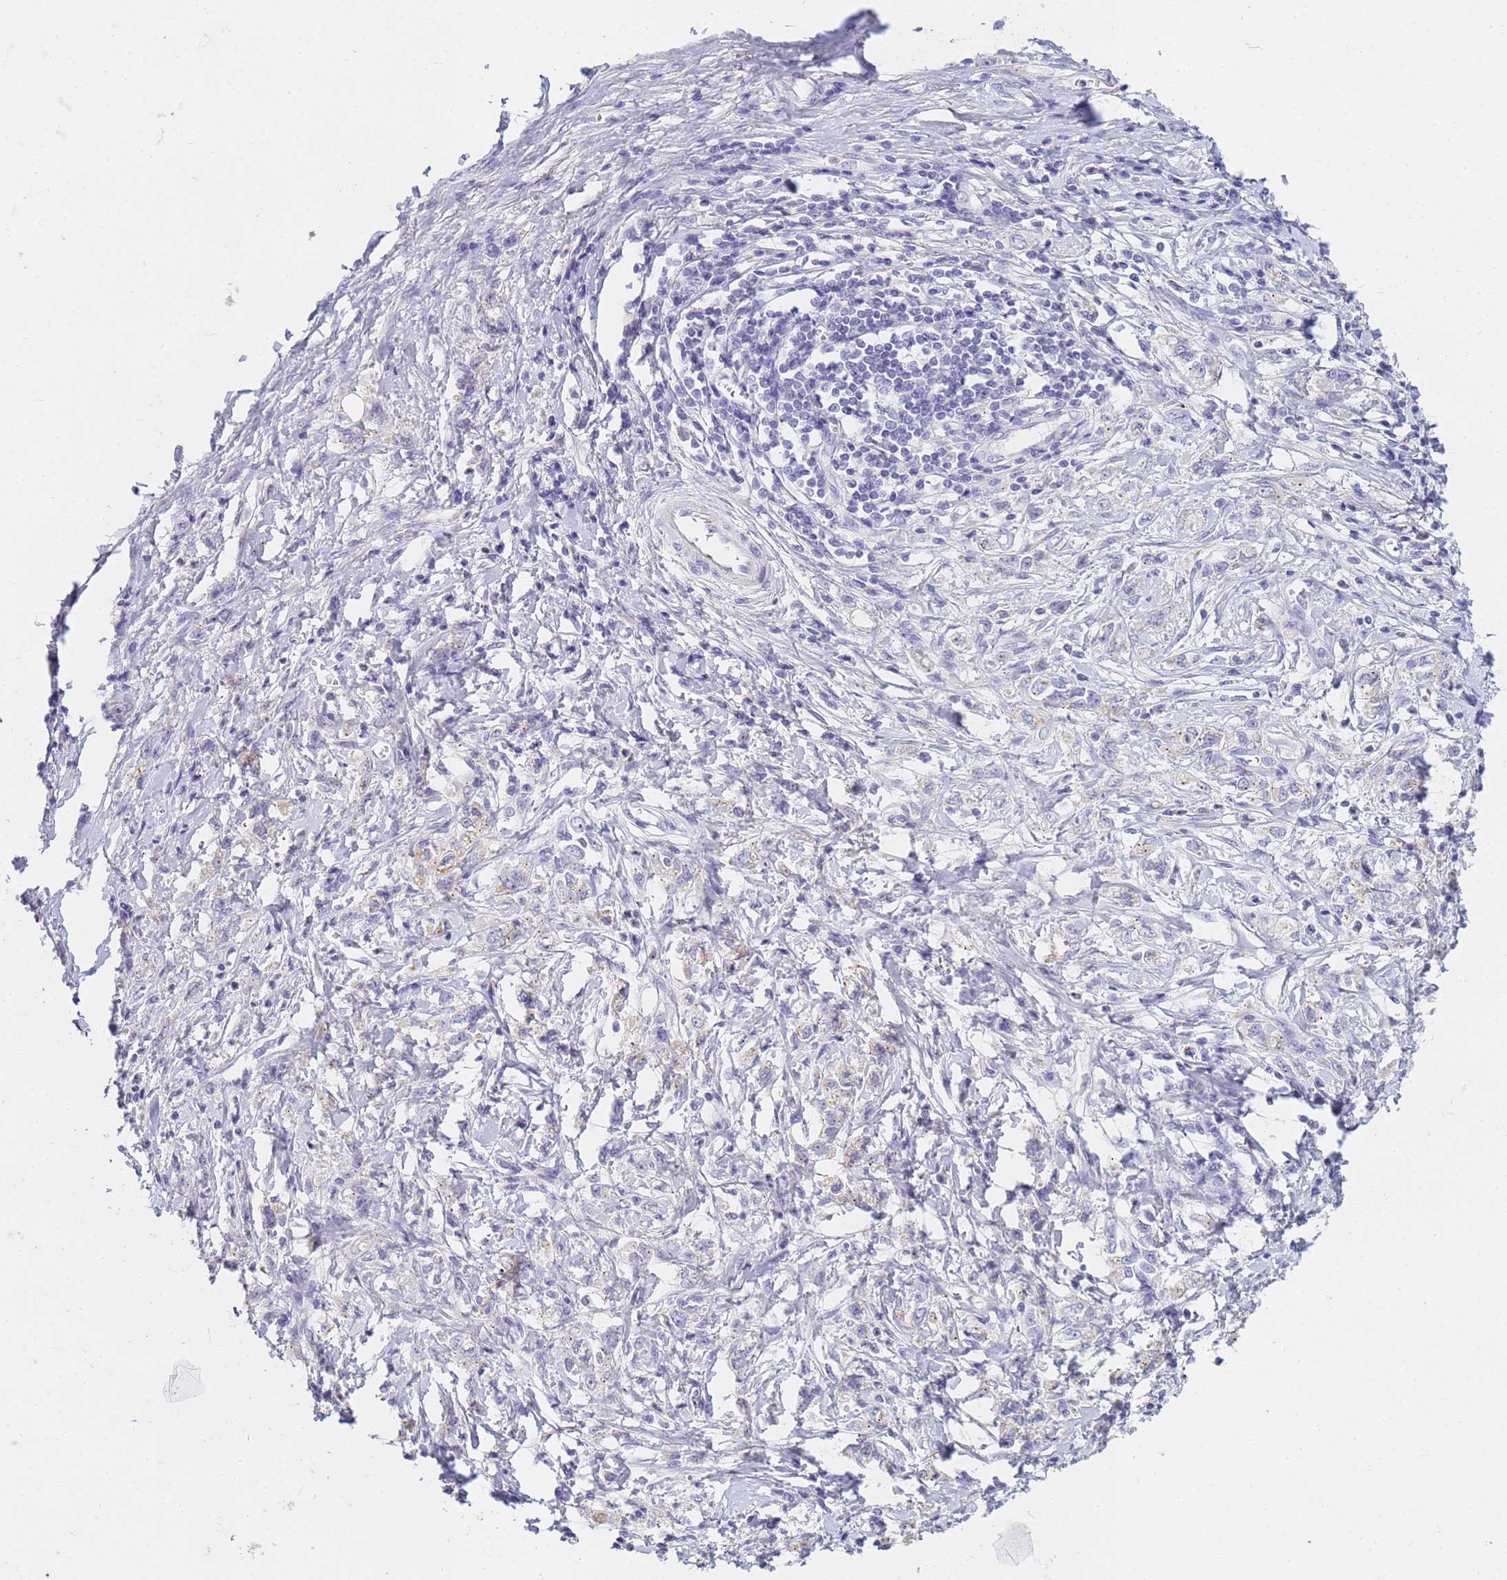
{"staining": {"intensity": "negative", "quantity": "none", "location": "none"}, "tissue": "stomach cancer", "cell_type": "Tumor cells", "image_type": "cancer", "snomed": [{"axis": "morphology", "description": "Adenocarcinoma, NOS"}, {"axis": "topography", "description": "Stomach"}], "caption": "Photomicrograph shows no protein expression in tumor cells of stomach cancer (adenocarcinoma) tissue.", "gene": "B3GNT8", "patient": {"sex": "female", "age": 76}}